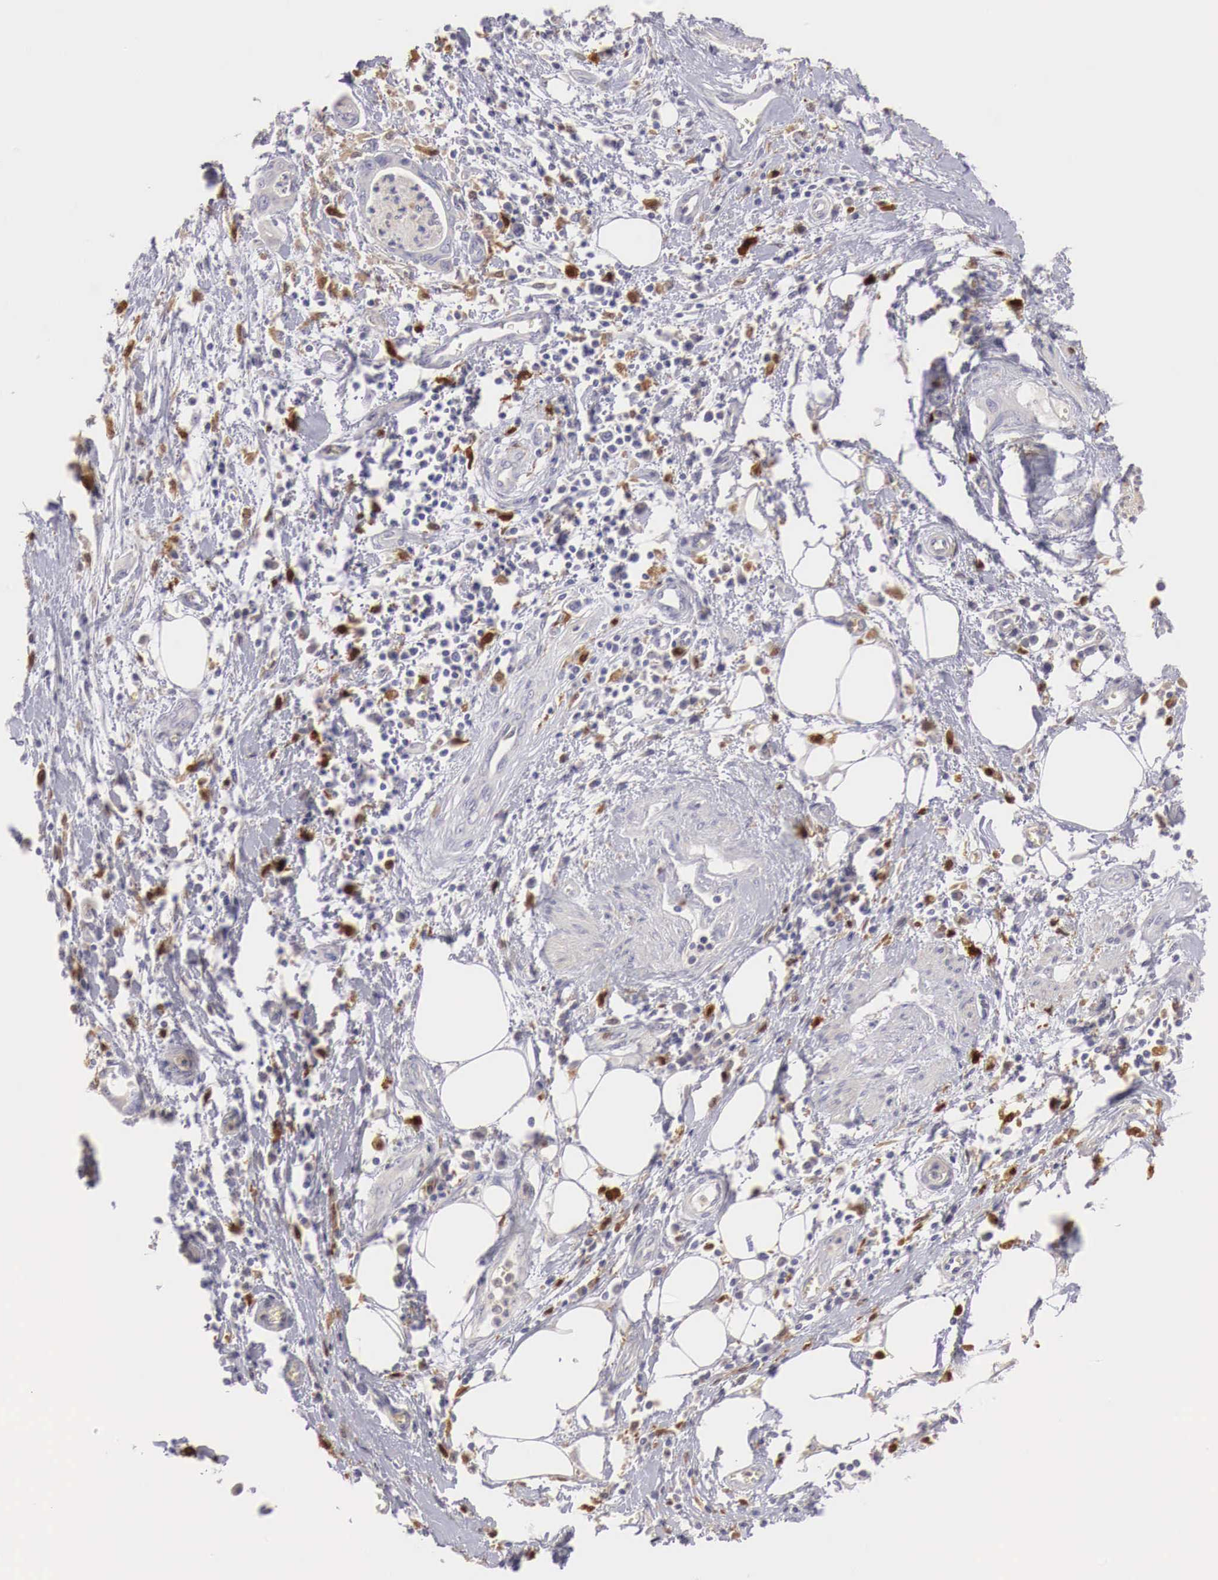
{"staining": {"intensity": "negative", "quantity": "none", "location": "none"}, "tissue": "pancreatic cancer", "cell_type": "Tumor cells", "image_type": "cancer", "snomed": [{"axis": "morphology", "description": "Adenocarcinoma, NOS"}, {"axis": "topography", "description": "Pancreas"}], "caption": "Tumor cells show no significant positivity in pancreatic adenocarcinoma.", "gene": "RENBP", "patient": {"sex": "female", "age": 70}}